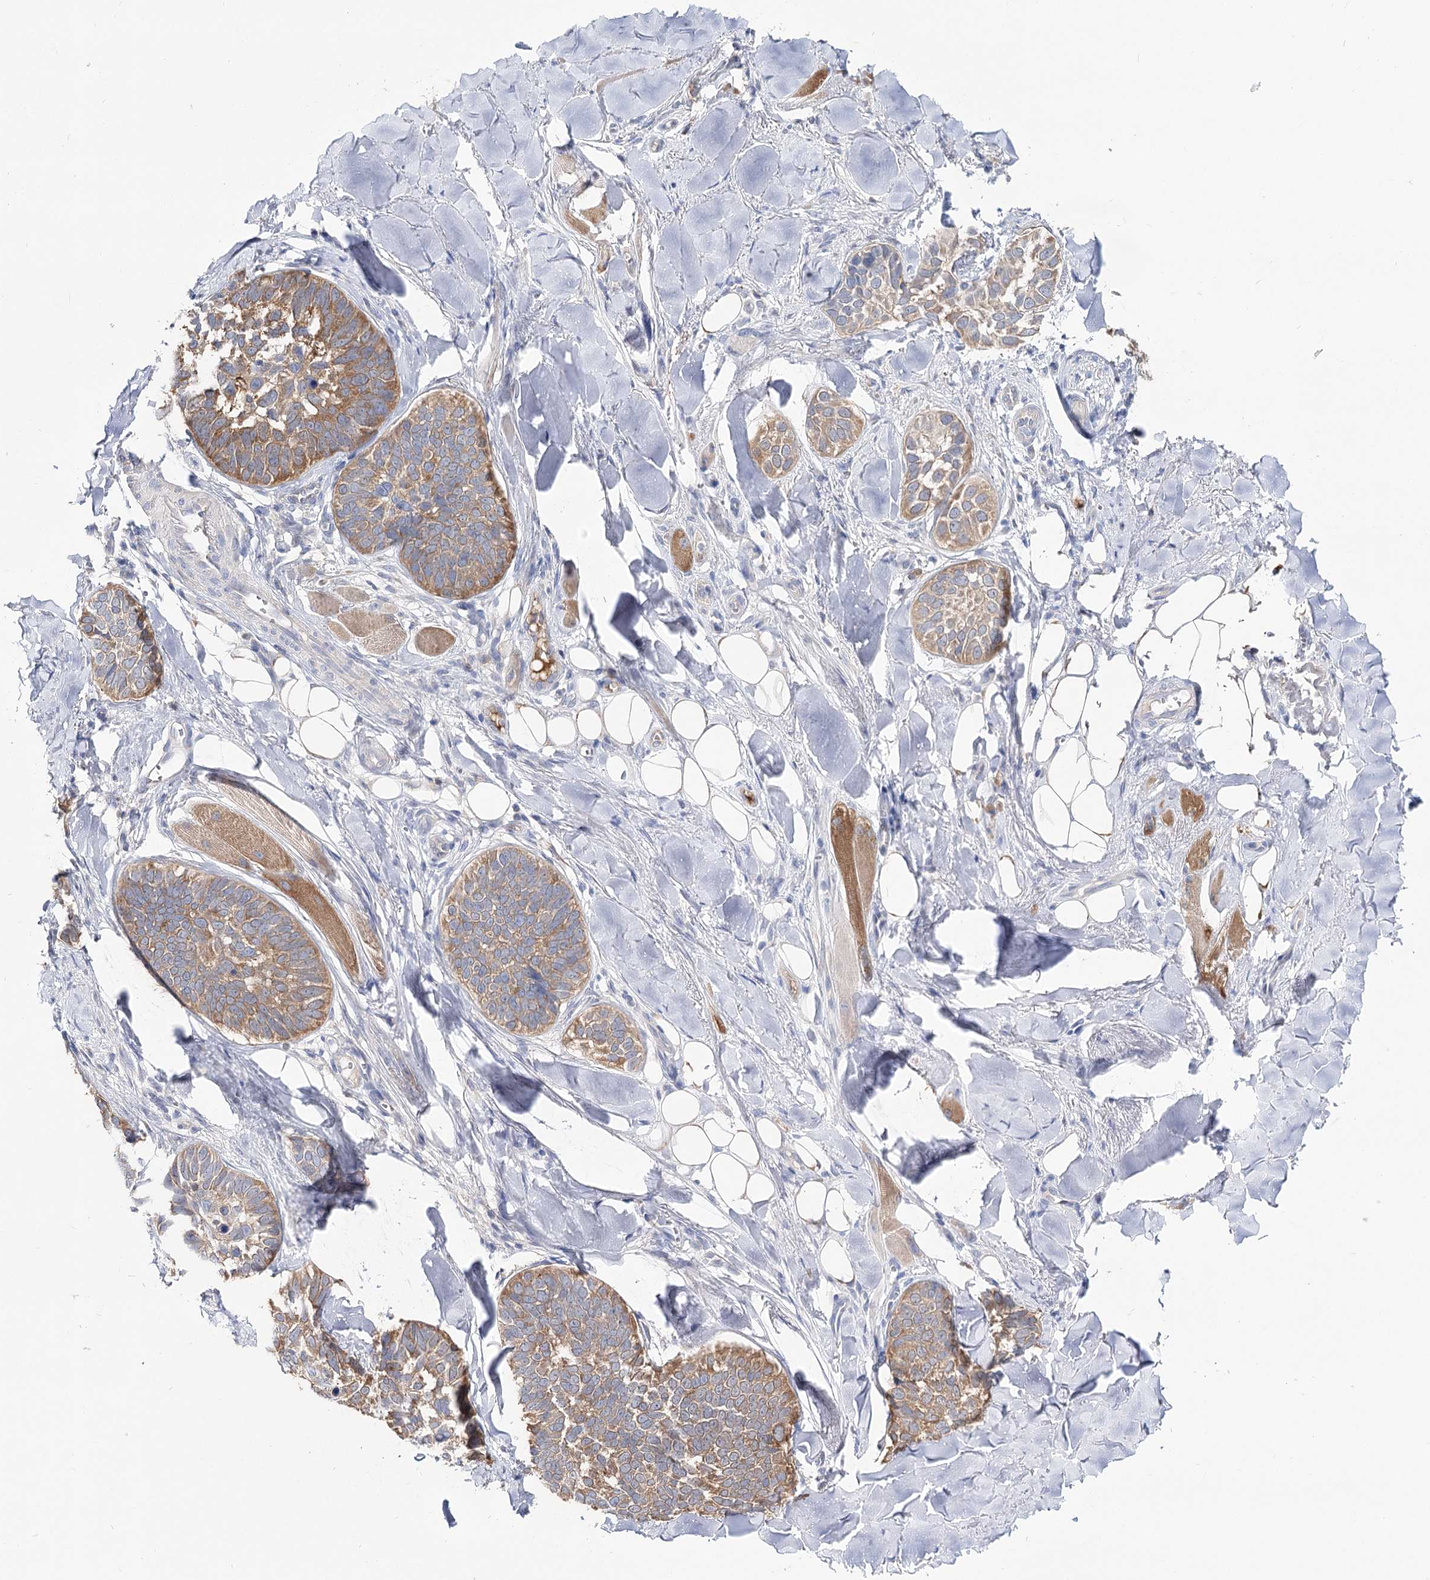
{"staining": {"intensity": "moderate", "quantity": ">75%", "location": "cytoplasmic/membranous"}, "tissue": "skin cancer", "cell_type": "Tumor cells", "image_type": "cancer", "snomed": [{"axis": "morphology", "description": "Basal cell carcinoma"}, {"axis": "topography", "description": "Skin"}], "caption": "Skin basal cell carcinoma was stained to show a protein in brown. There is medium levels of moderate cytoplasmic/membranous staining in about >75% of tumor cells. (DAB (3,3'-diaminobenzidine) IHC, brown staining for protein, blue staining for nuclei).", "gene": "UGP2", "patient": {"sex": "male", "age": 62}}